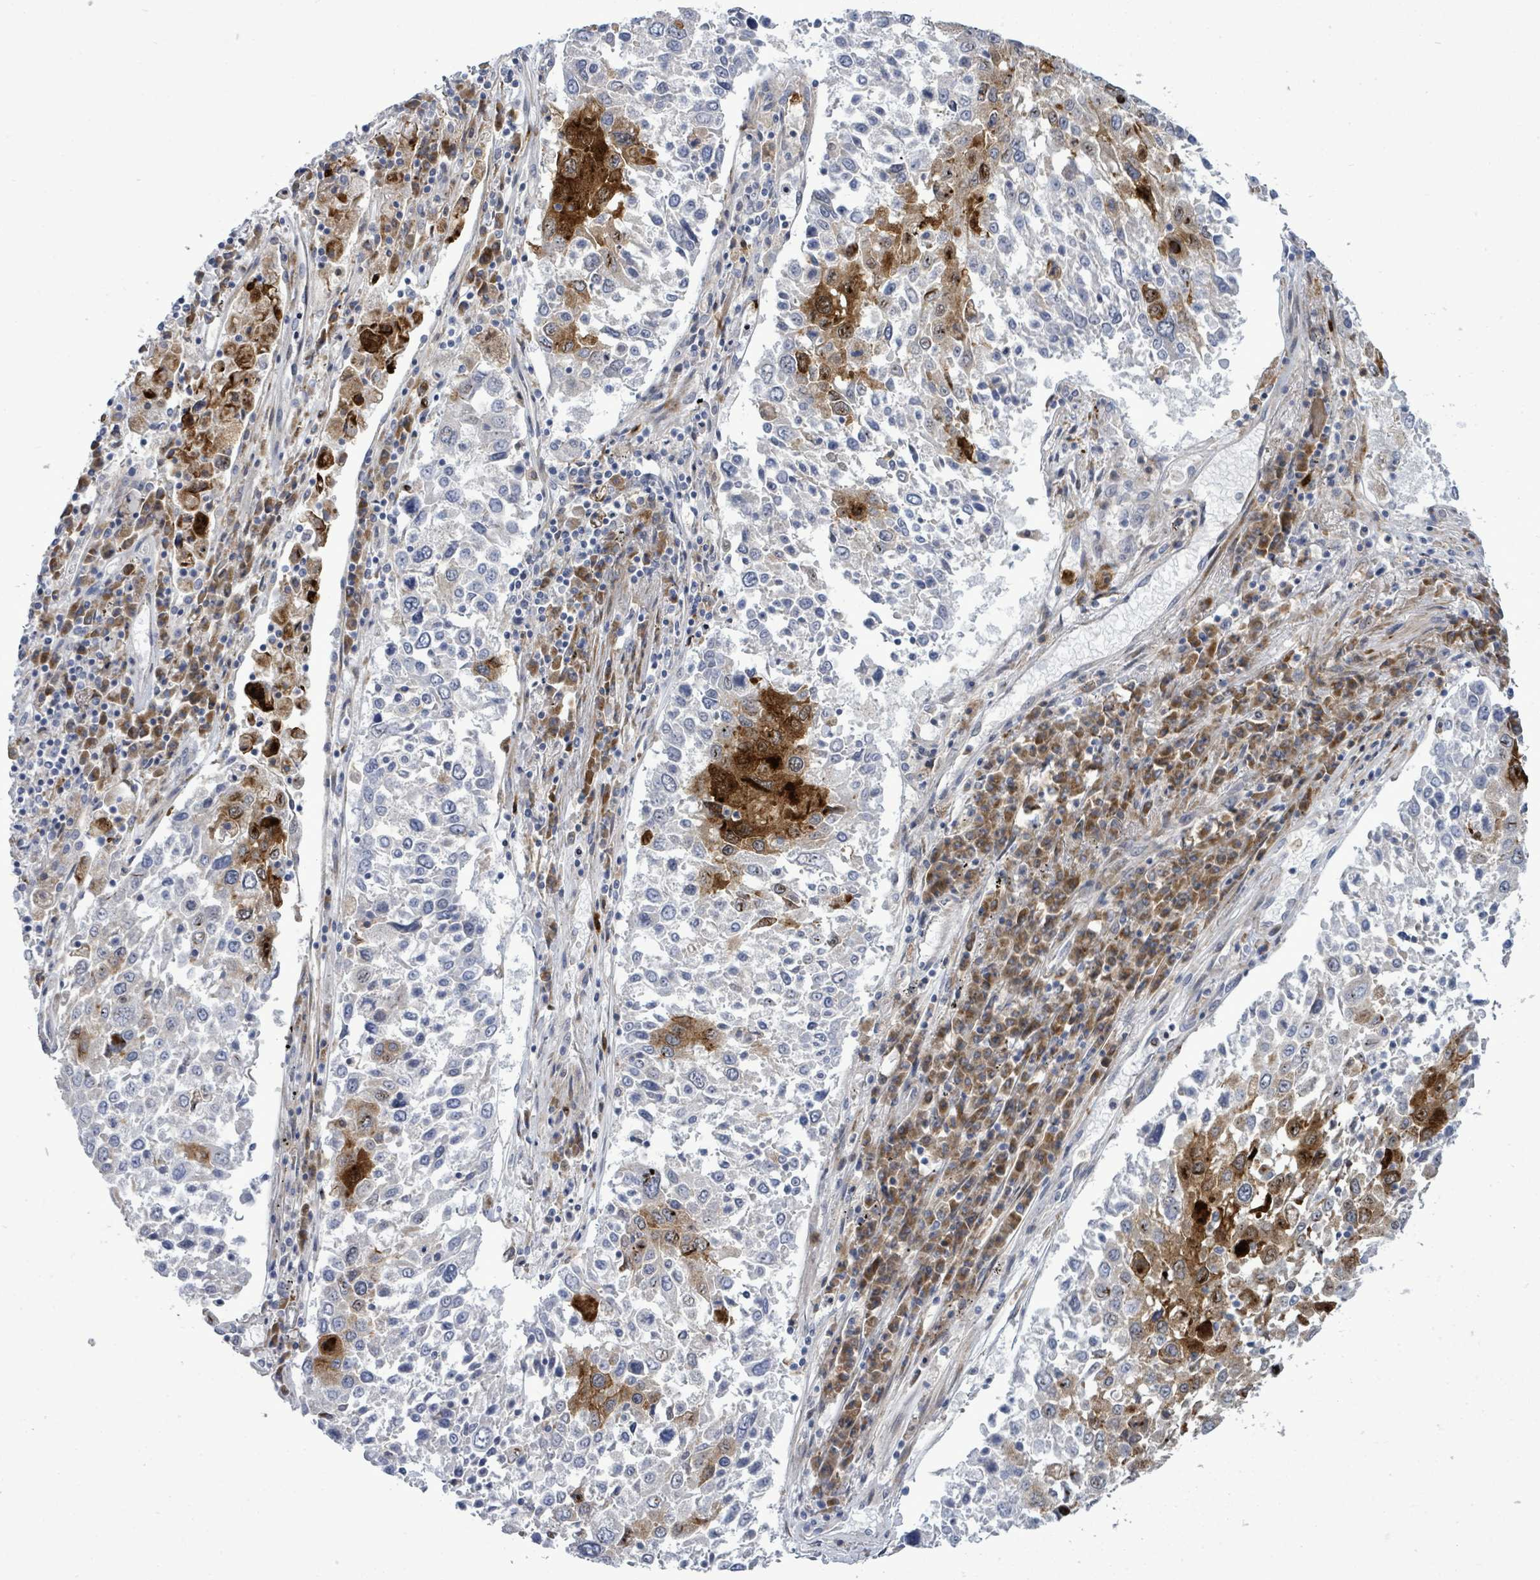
{"staining": {"intensity": "negative", "quantity": "none", "location": "none"}, "tissue": "lung cancer", "cell_type": "Tumor cells", "image_type": "cancer", "snomed": [{"axis": "morphology", "description": "Squamous cell carcinoma, NOS"}, {"axis": "topography", "description": "Lung"}], "caption": "IHC of human lung squamous cell carcinoma demonstrates no expression in tumor cells.", "gene": "SAR1A", "patient": {"sex": "male", "age": 65}}